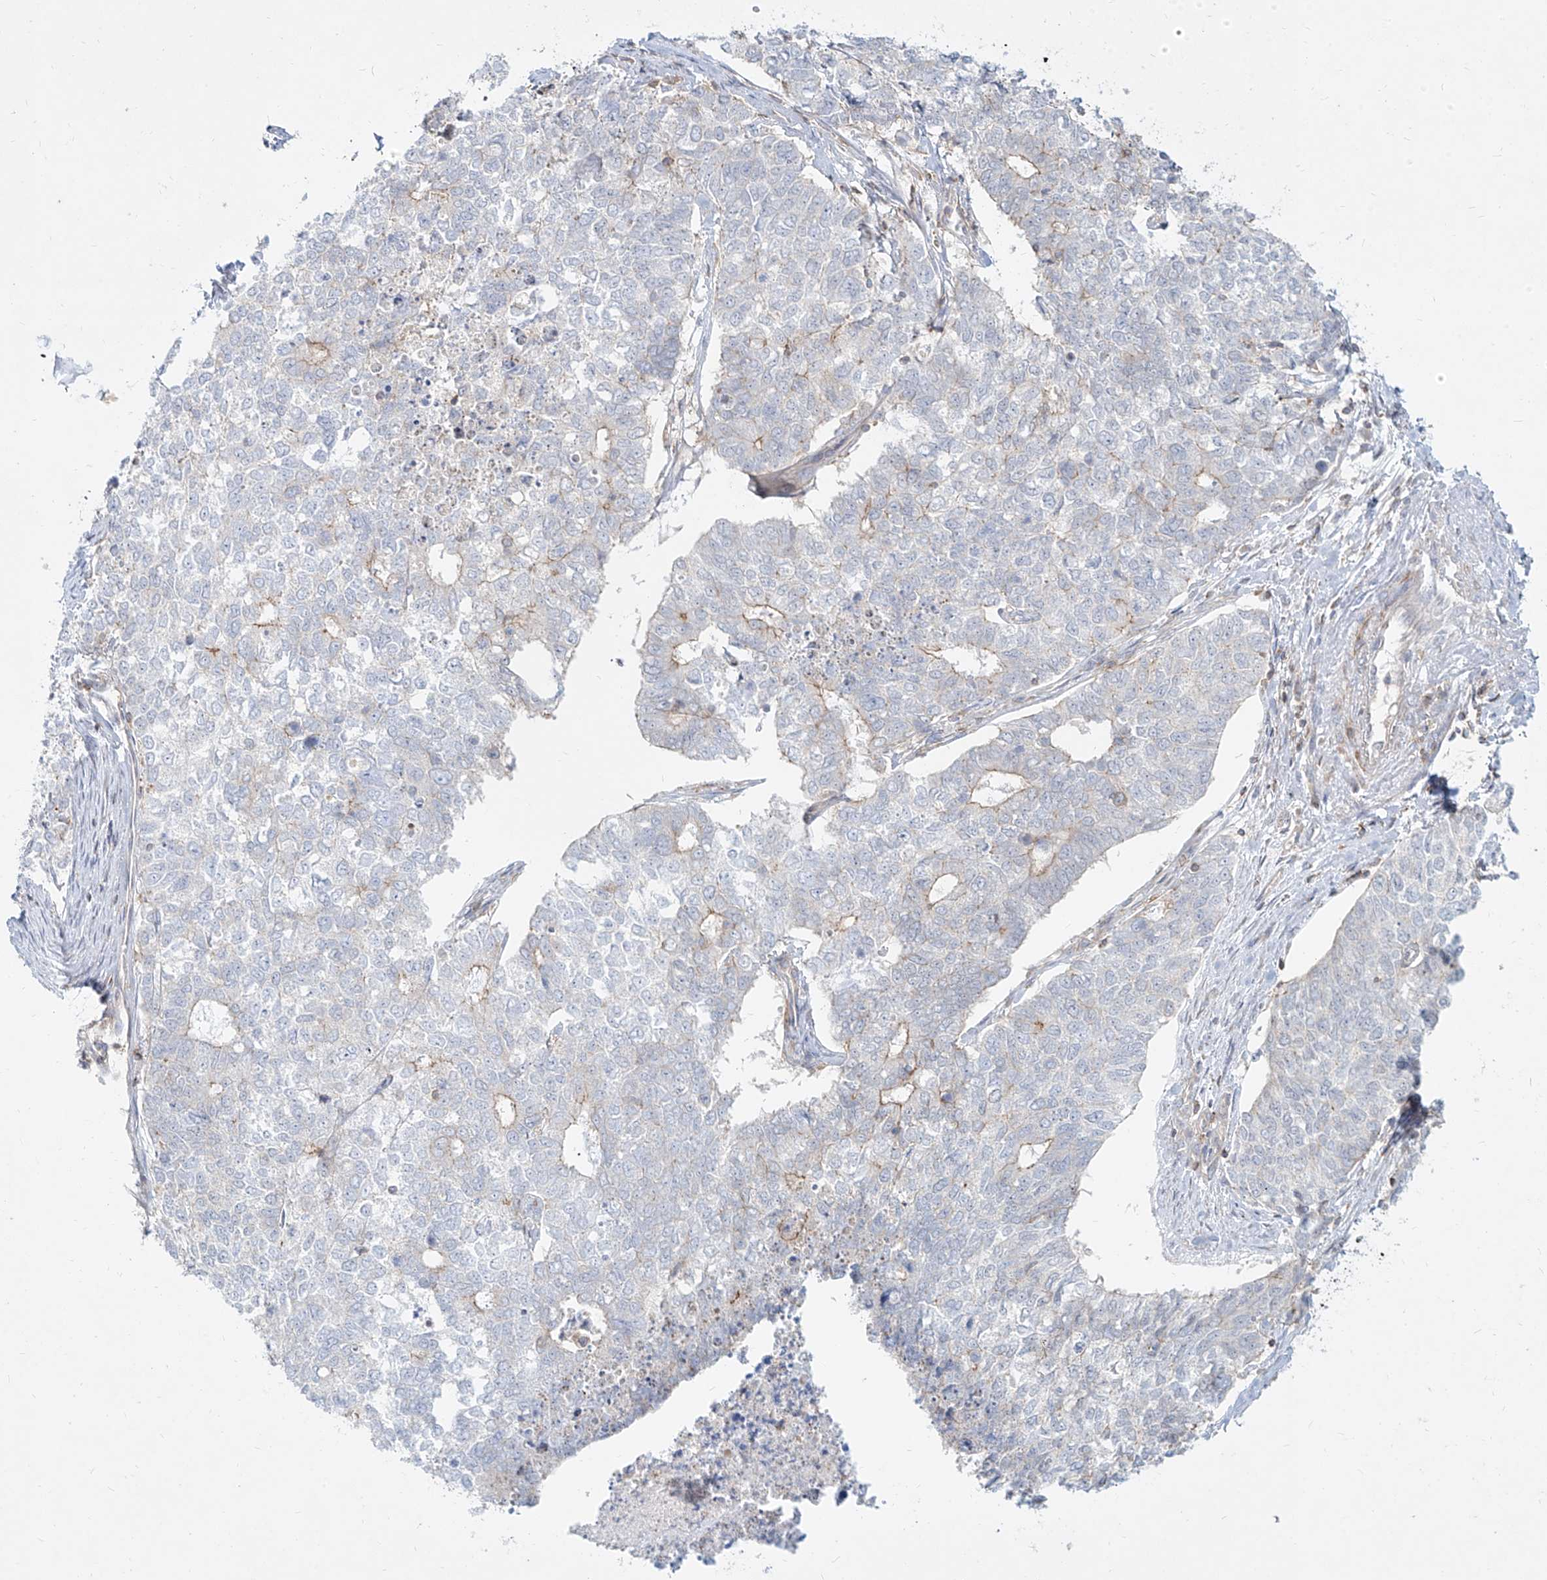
{"staining": {"intensity": "negative", "quantity": "none", "location": "none"}, "tissue": "cervical cancer", "cell_type": "Tumor cells", "image_type": "cancer", "snomed": [{"axis": "morphology", "description": "Squamous cell carcinoma, NOS"}, {"axis": "topography", "description": "Cervix"}], "caption": "High power microscopy photomicrograph of an immunohistochemistry (IHC) photomicrograph of squamous cell carcinoma (cervical), revealing no significant positivity in tumor cells.", "gene": "SLC2A12", "patient": {"sex": "female", "age": 63}}